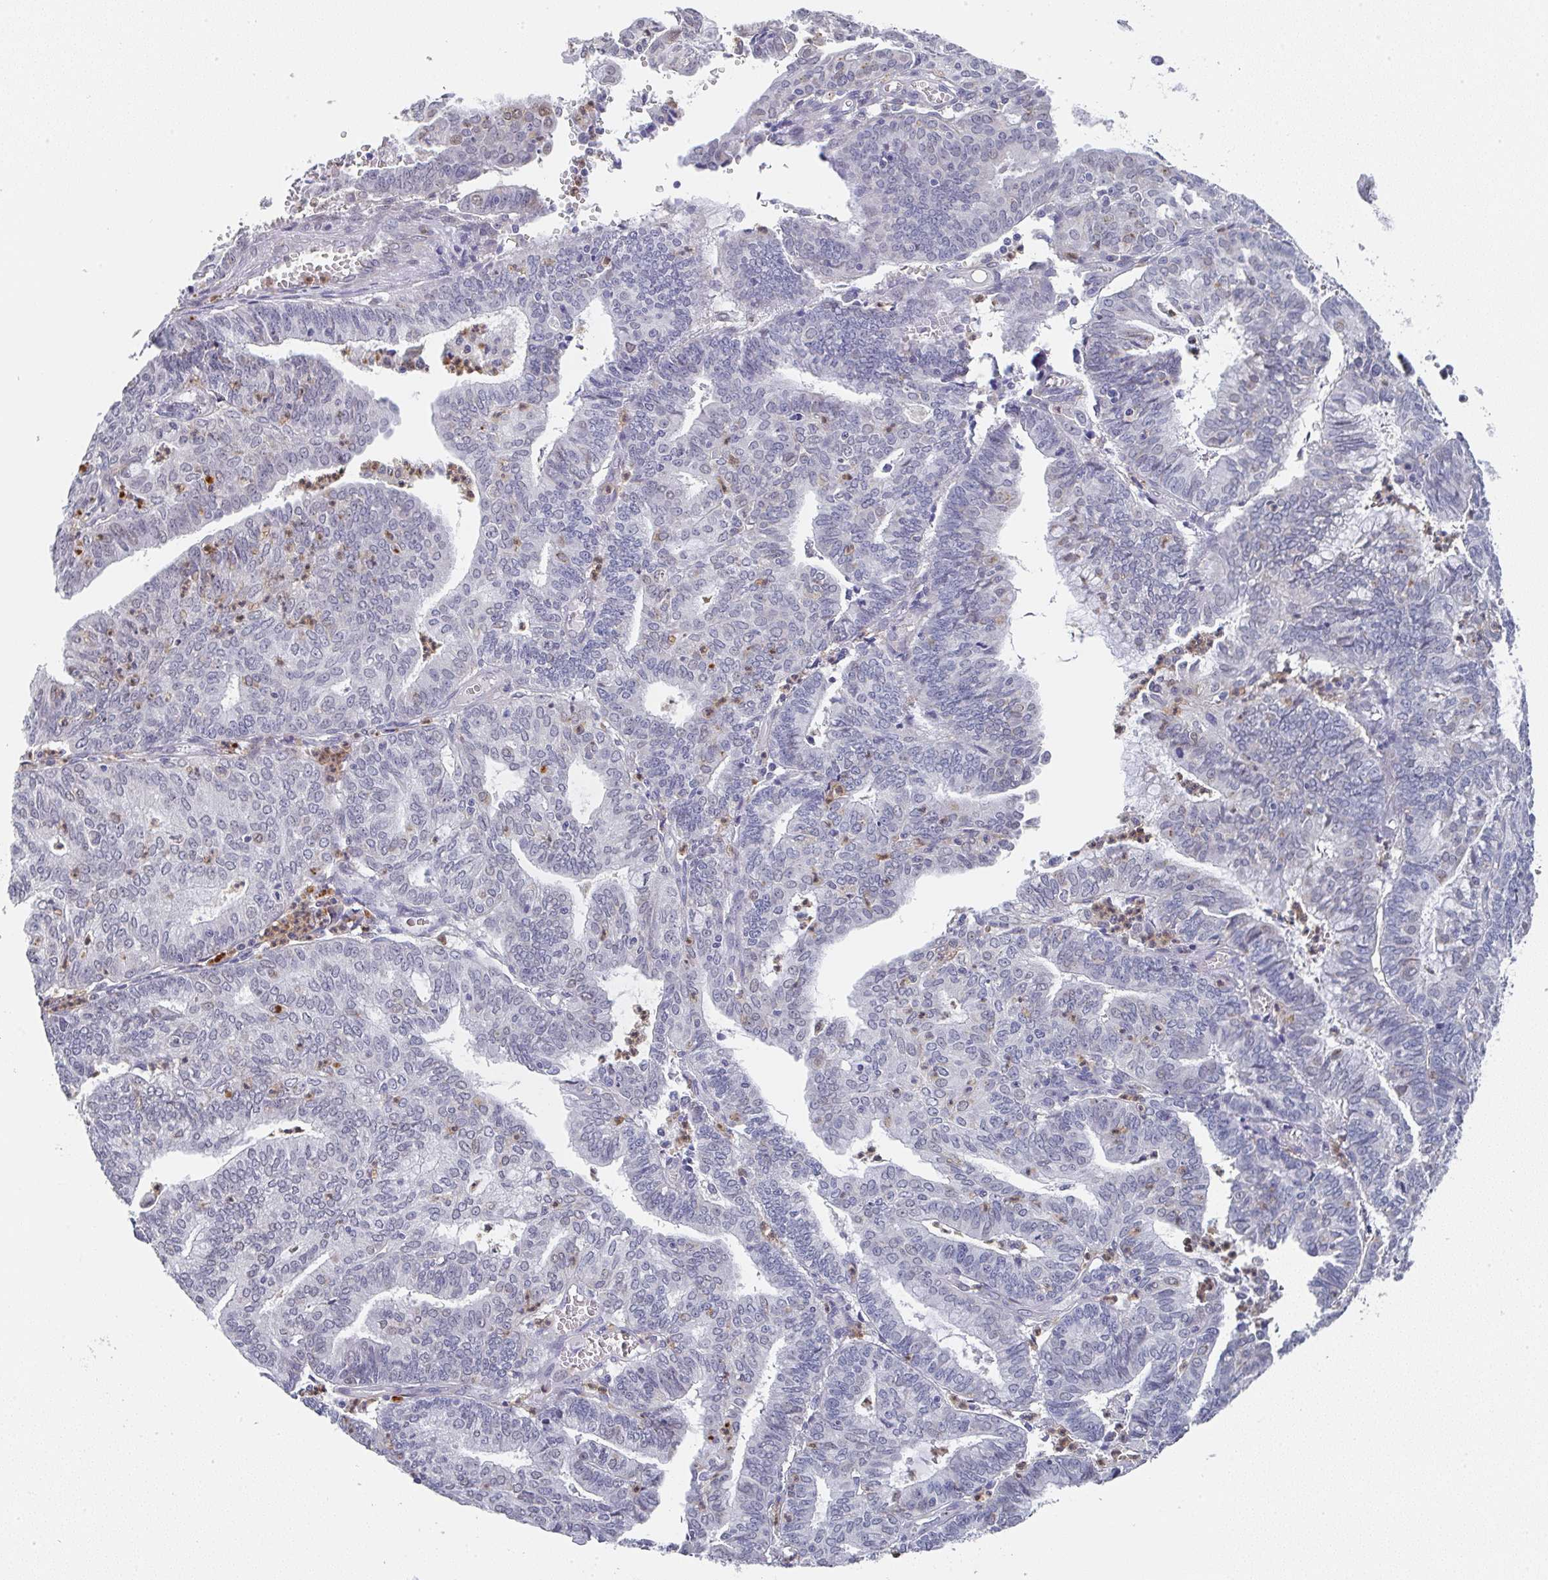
{"staining": {"intensity": "negative", "quantity": "none", "location": "none"}, "tissue": "endometrial cancer", "cell_type": "Tumor cells", "image_type": "cancer", "snomed": [{"axis": "morphology", "description": "Adenocarcinoma, NOS"}, {"axis": "topography", "description": "Endometrium"}], "caption": "Tumor cells are negative for brown protein staining in endometrial cancer (adenocarcinoma).", "gene": "NCF1", "patient": {"sex": "female", "age": 61}}